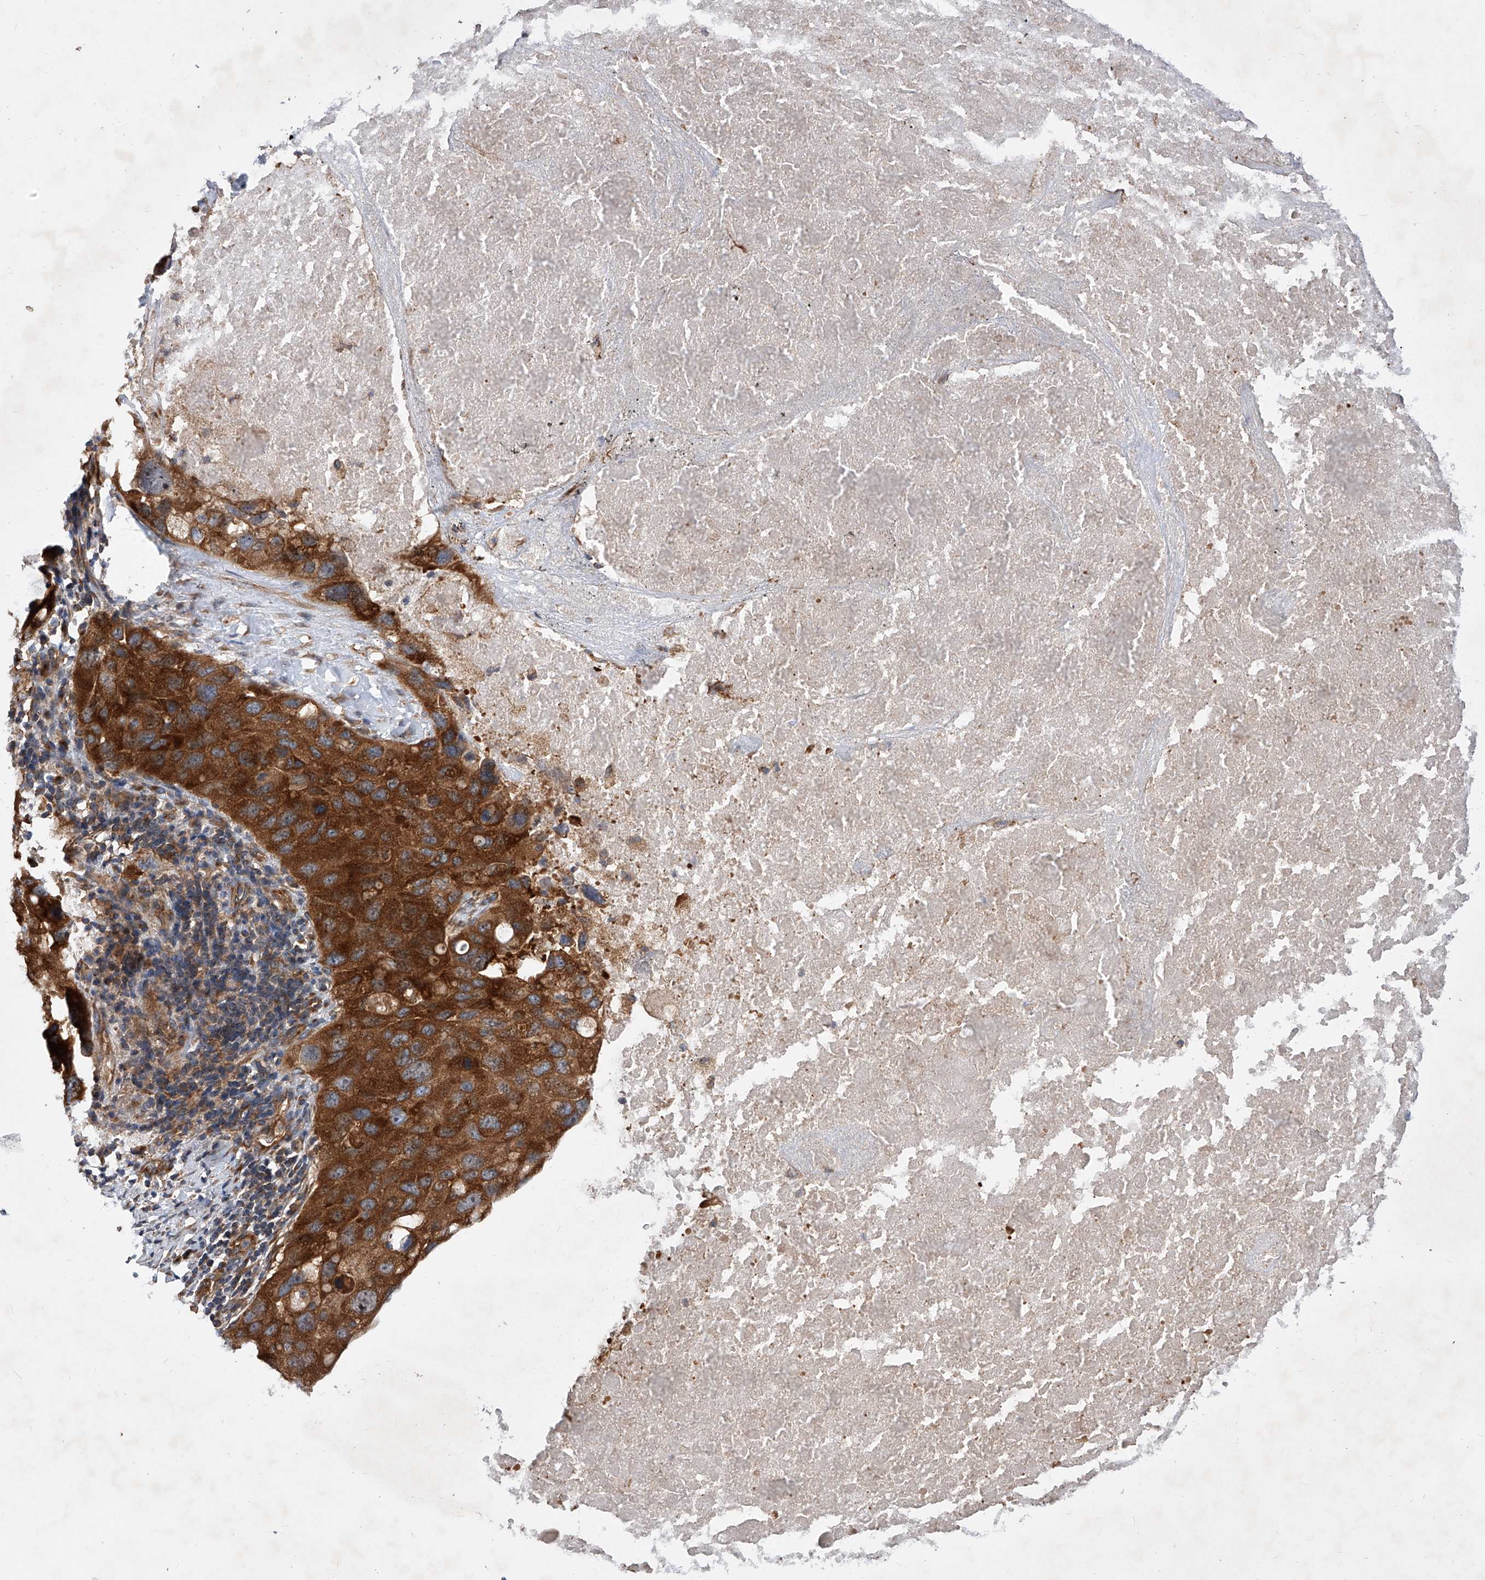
{"staining": {"intensity": "strong", "quantity": ">75%", "location": "cytoplasmic/membranous"}, "tissue": "lung cancer", "cell_type": "Tumor cells", "image_type": "cancer", "snomed": [{"axis": "morphology", "description": "Squamous cell carcinoma, NOS"}, {"axis": "topography", "description": "Lung"}], "caption": "Approximately >75% of tumor cells in human squamous cell carcinoma (lung) reveal strong cytoplasmic/membranous protein staining as visualized by brown immunohistochemical staining.", "gene": "CFAP410", "patient": {"sex": "female", "age": 73}}